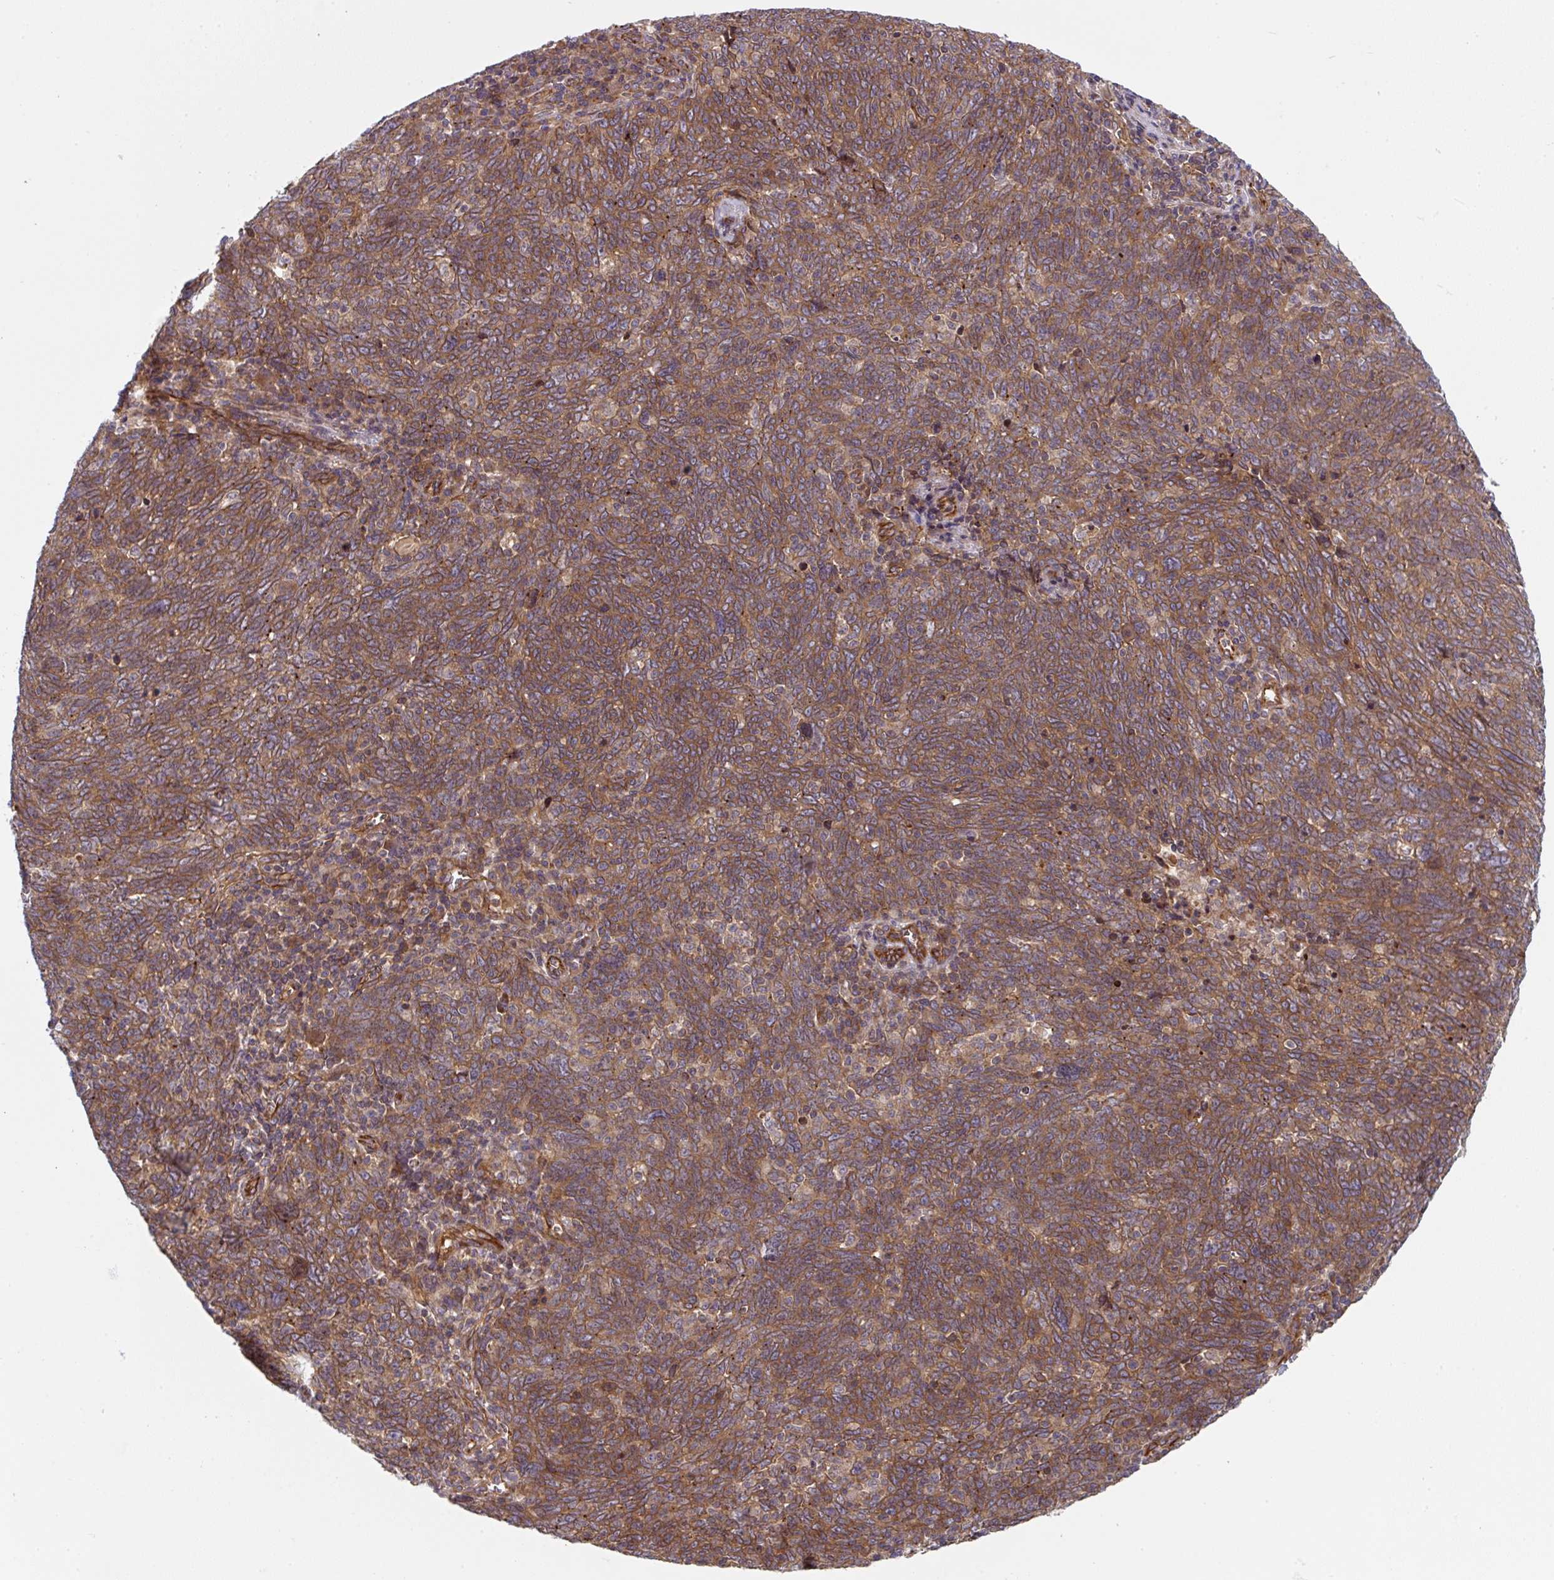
{"staining": {"intensity": "moderate", "quantity": ">75%", "location": "cytoplasmic/membranous"}, "tissue": "lung cancer", "cell_type": "Tumor cells", "image_type": "cancer", "snomed": [{"axis": "morphology", "description": "Squamous cell carcinoma, NOS"}, {"axis": "topography", "description": "Lung"}], "caption": "Squamous cell carcinoma (lung) tissue displays moderate cytoplasmic/membranous staining in about >75% of tumor cells, visualized by immunohistochemistry.", "gene": "APOBEC3D", "patient": {"sex": "female", "age": 72}}